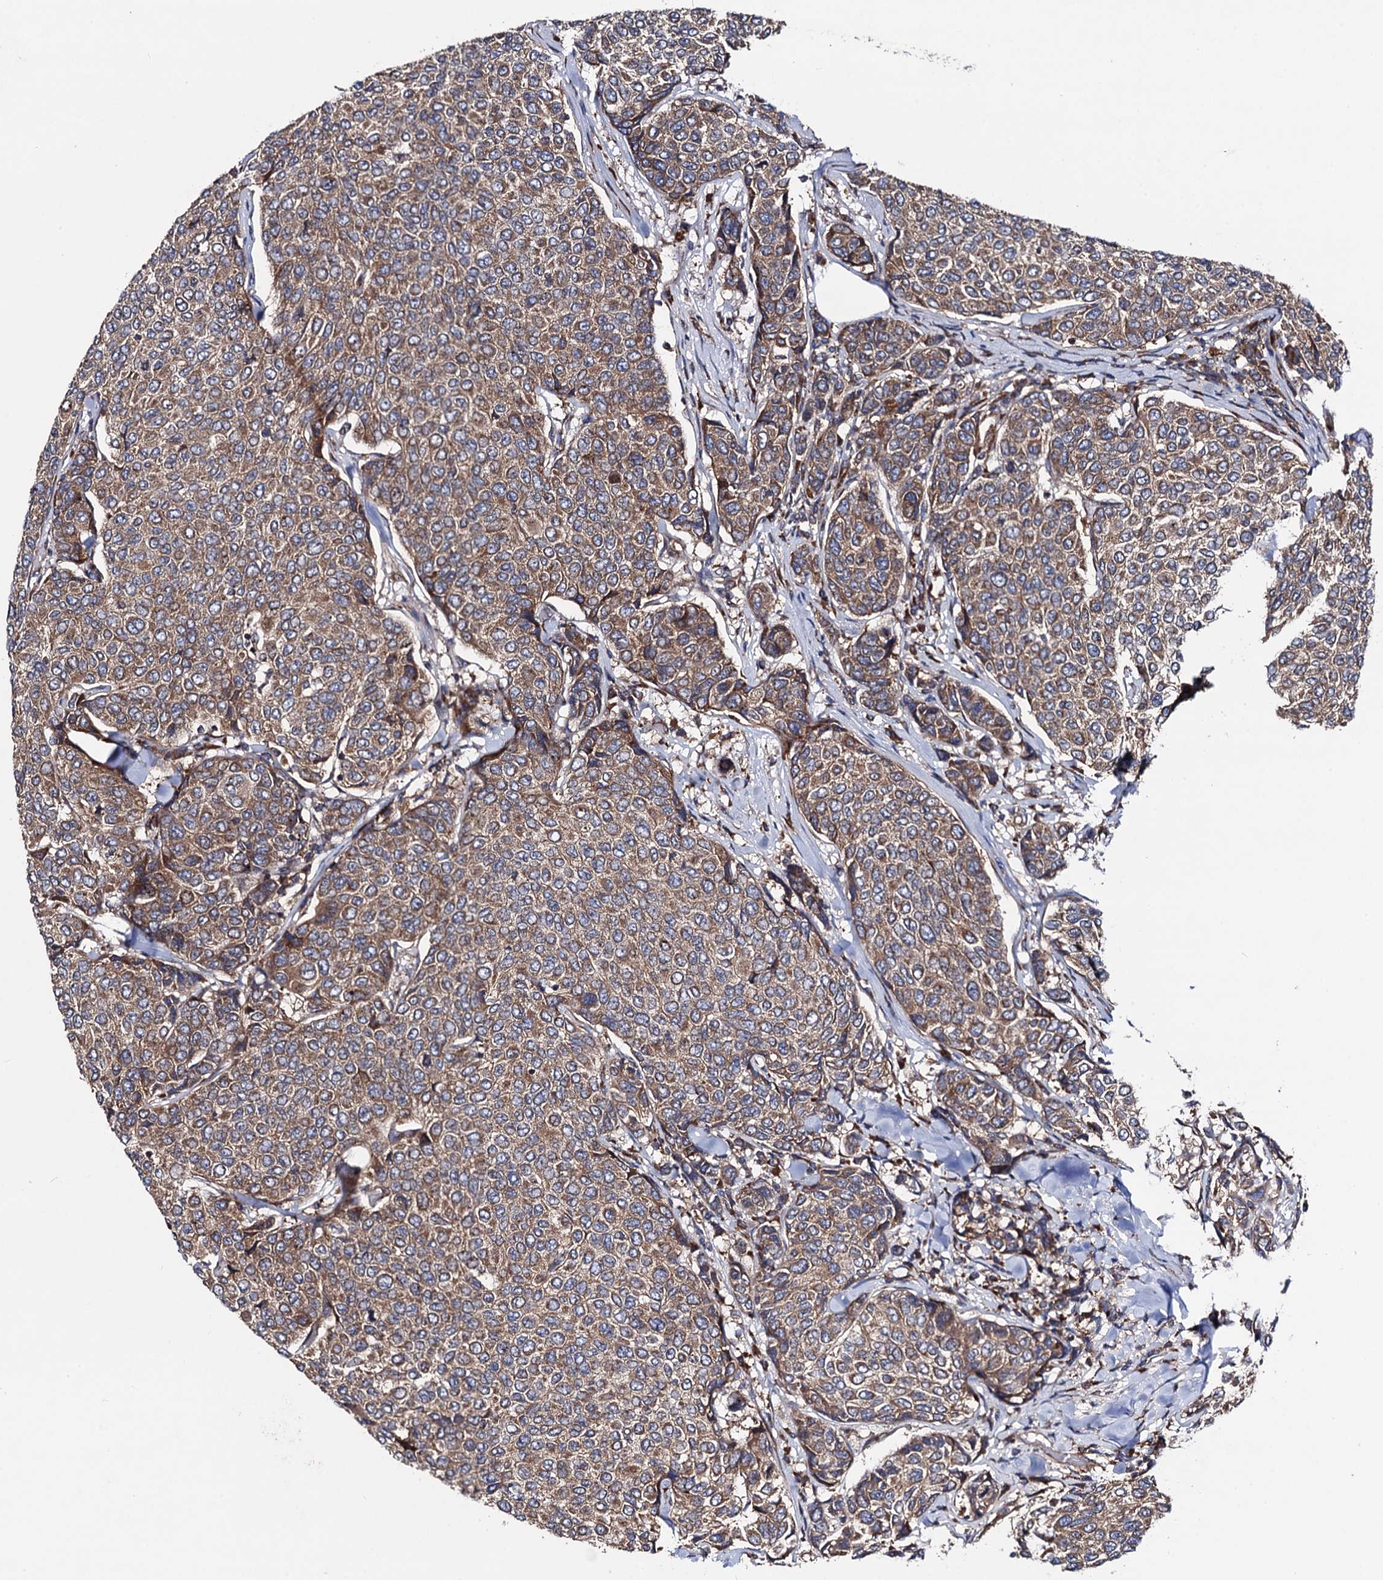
{"staining": {"intensity": "moderate", "quantity": ">75%", "location": "cytoplasmic/membranous"}, "tissue": "breast cancer", "cell_type": "Tumor cells", "image_type": "cancer", "snomed": [{"axis": "morphology", "description": "Duct carcinoma"}, {"axis": "topography", "description": "Breast"}], "caption": "A micrograph of human breast infiltrating ductal carcinoma stained for a protein reveals moderate cytoplasmic/membranous brown staining in tumor cells.", "gene": "DYDC1", "patient": {"sex": "female", "age": 55}}